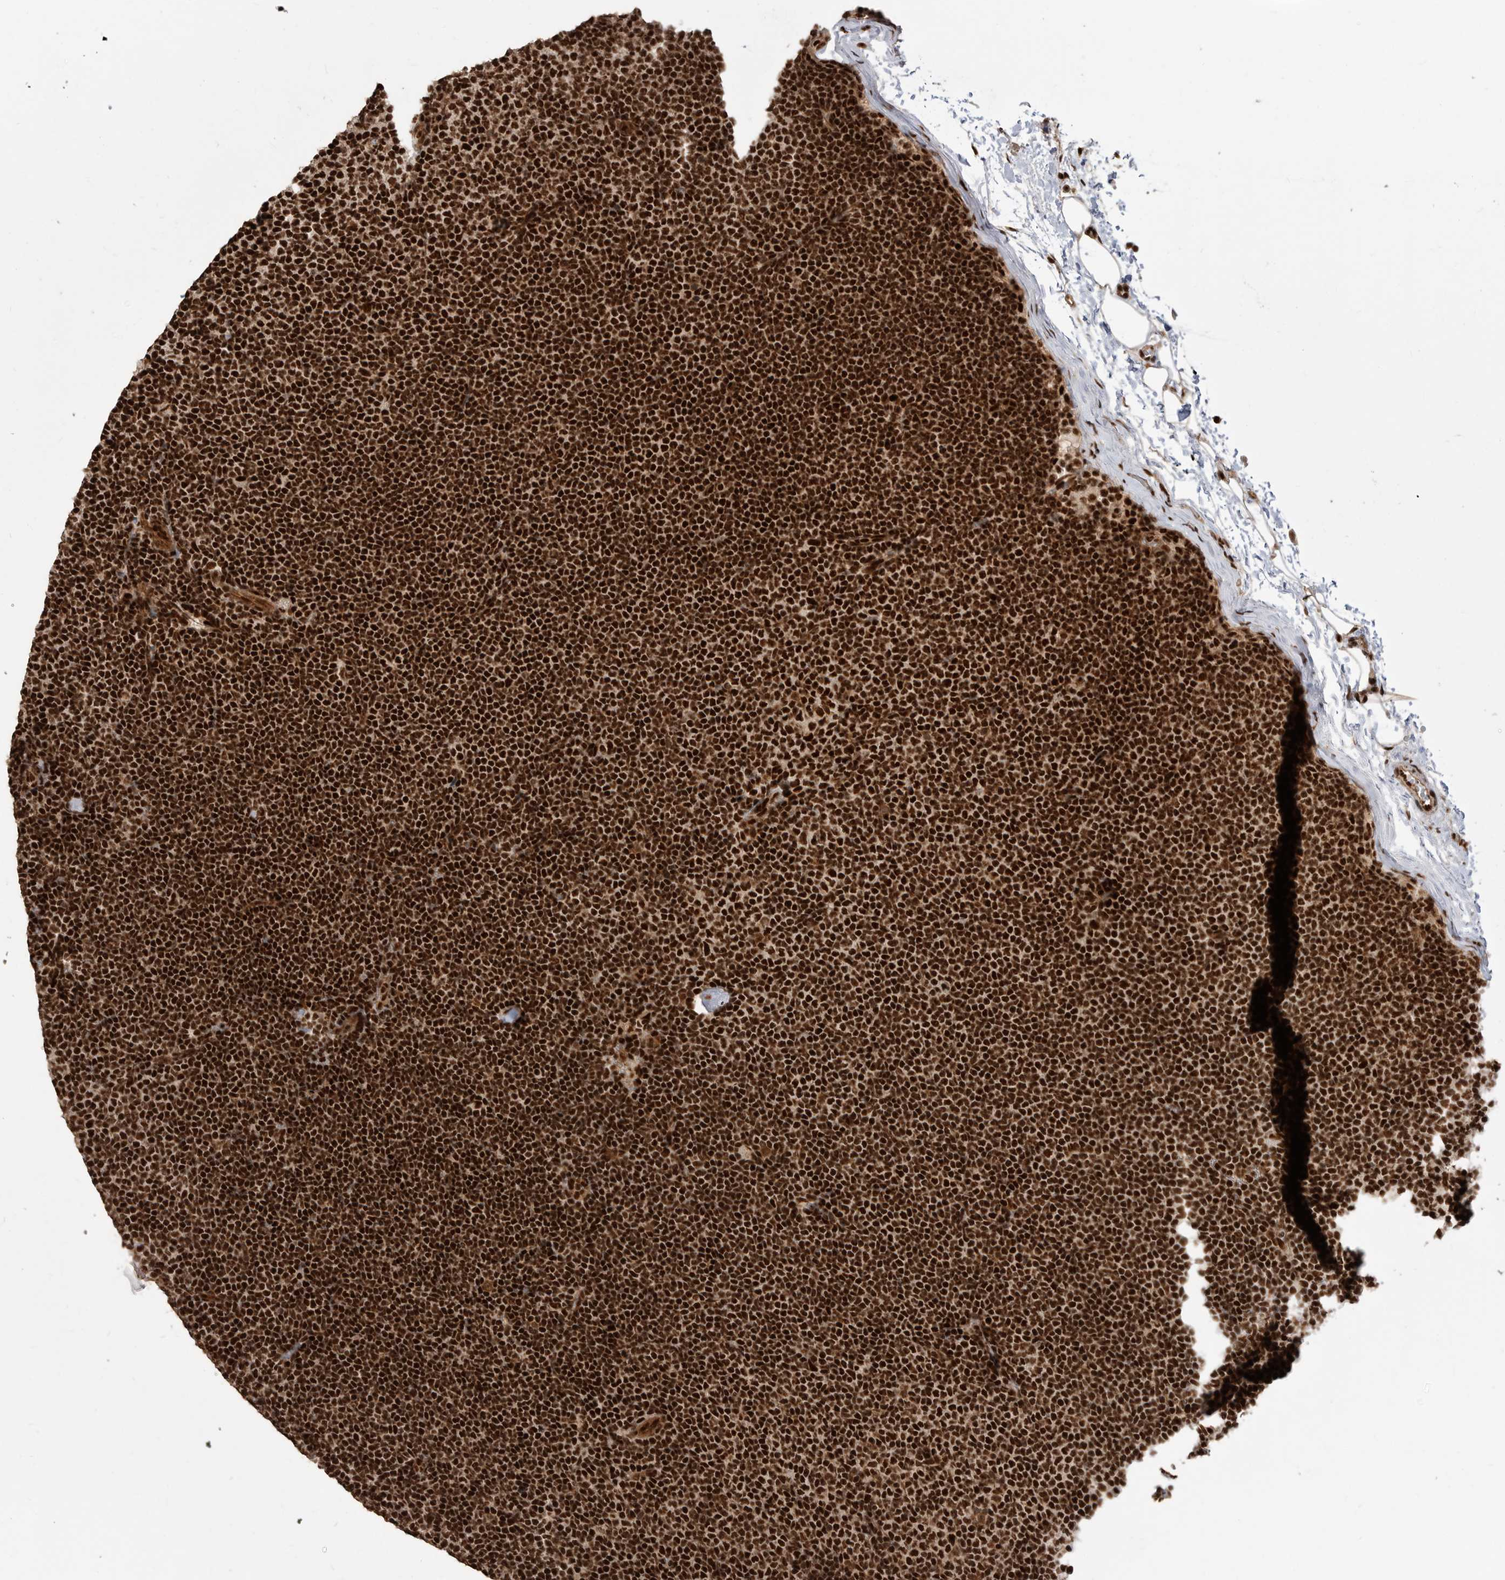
{"staining": {"intensity": "strong", "quantity": ">75%", "location": "nuclear"}, "tissue": "lymphoma", "cell_type": "Tumor cells", "image_type": "cancer", "snomed": [{"axis": "morphology", "description": "Malignant lymphoma, non-Hodgkin's type, Low grade"}, {"axis": "topography", "description": "Lymph node"}], "caption": "About >75% of tumor cells in lymphoma reveal strong nuclear protein positivity as visualized by brown immunohistochemical staining.", "gene": "PPP1R8", "patient": {"sex": "female", "age": 53}}